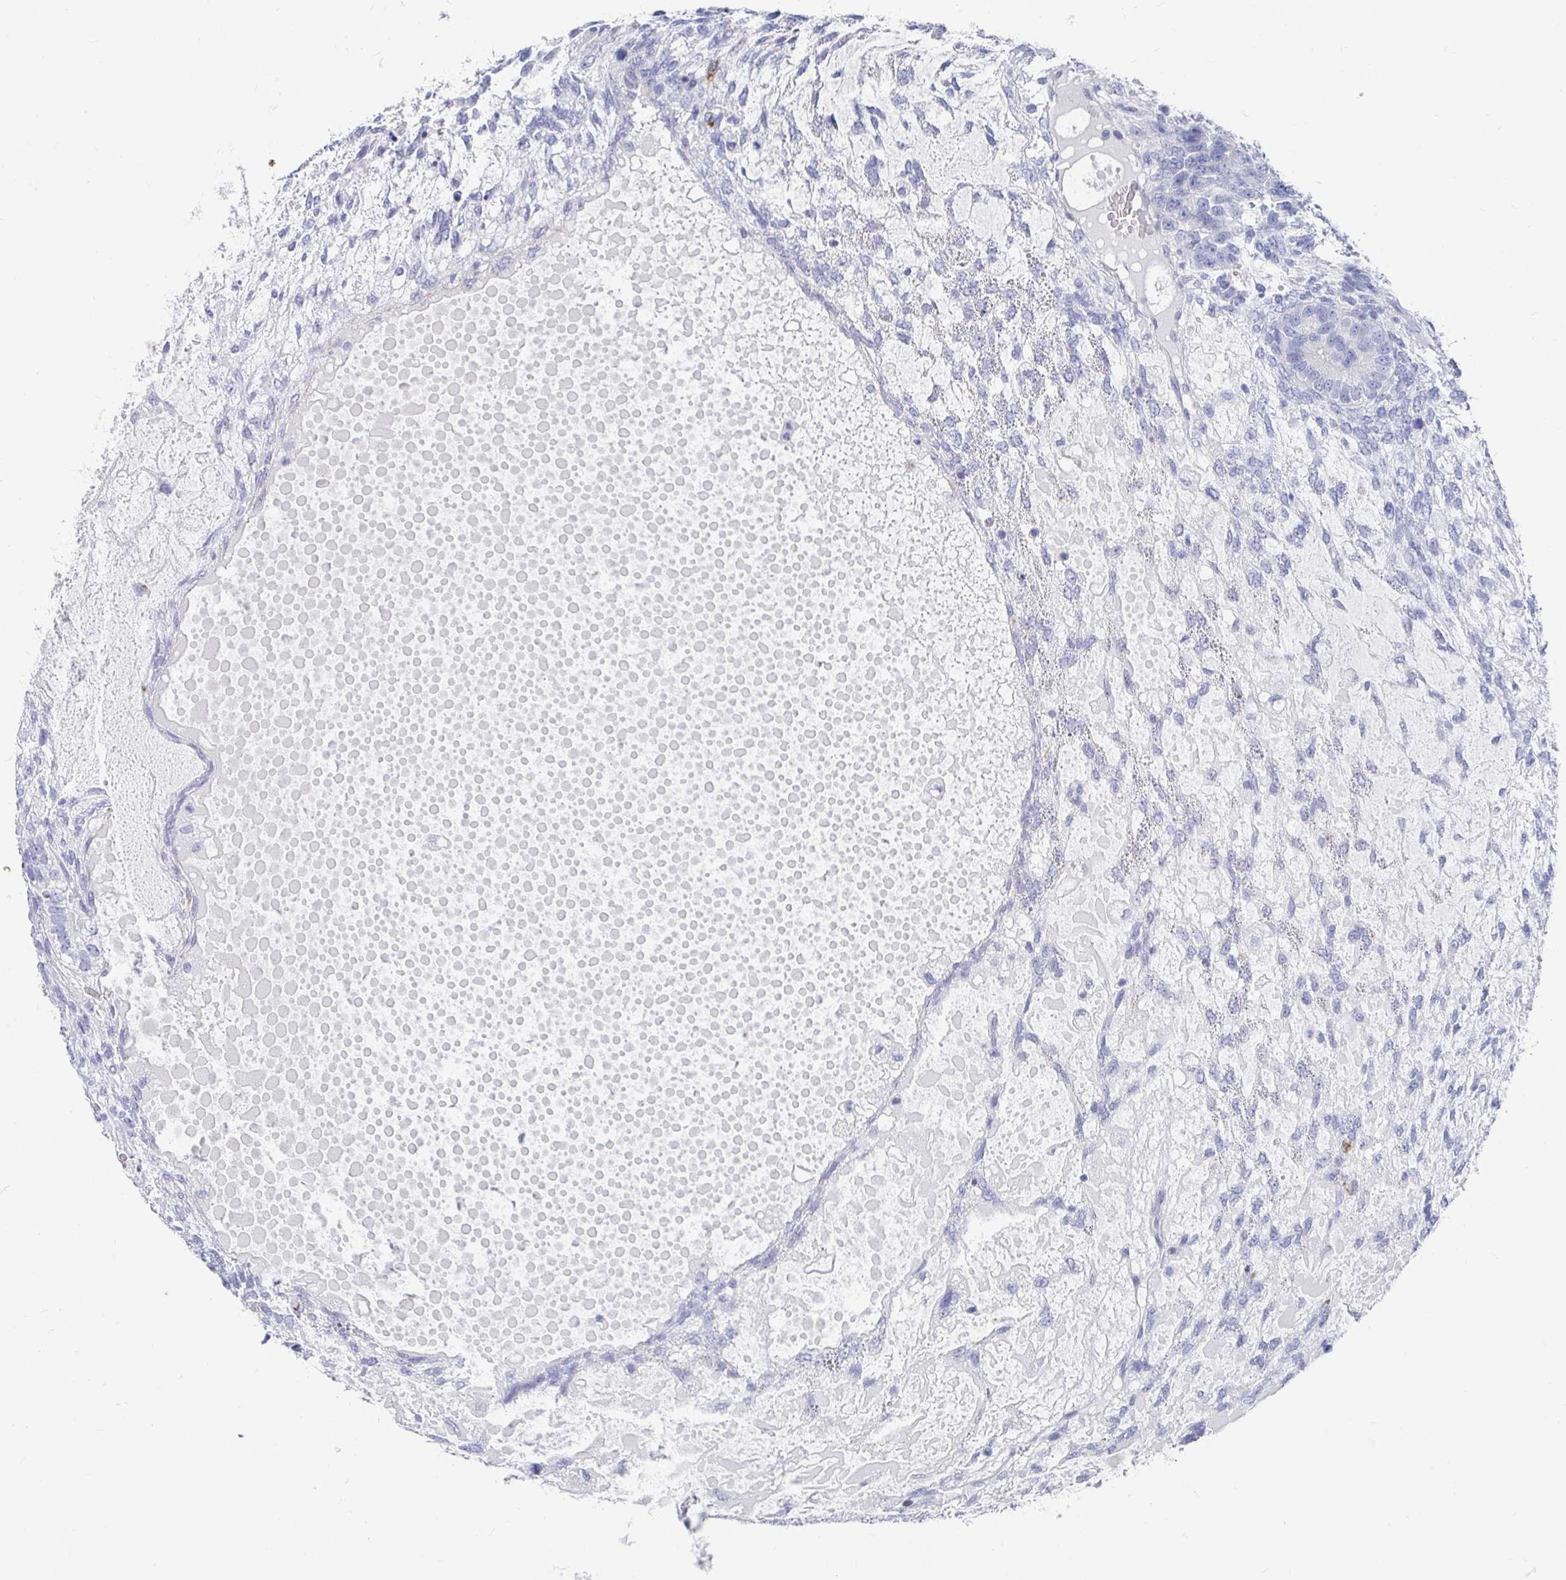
{"staining": {"intensity": "negative", "quantity": "none", "location": "none"}, "tissue": "testis cancer", "cell_type": "Tumor cells", "image_type": "cancer", "snomed": [{"axis": "morphology", "description": "Carcinoma, Embryonal, NOS"}, {"axis": "topography", "description": "Testis"}], "caption": "Image shows no protein expression in tumor cells of testis cancer tissue. (Brightfield microscopy of DAB IHC at high magnification).", "gene": "ZFP82", "patient": {"sex": "male", "age": 23}}